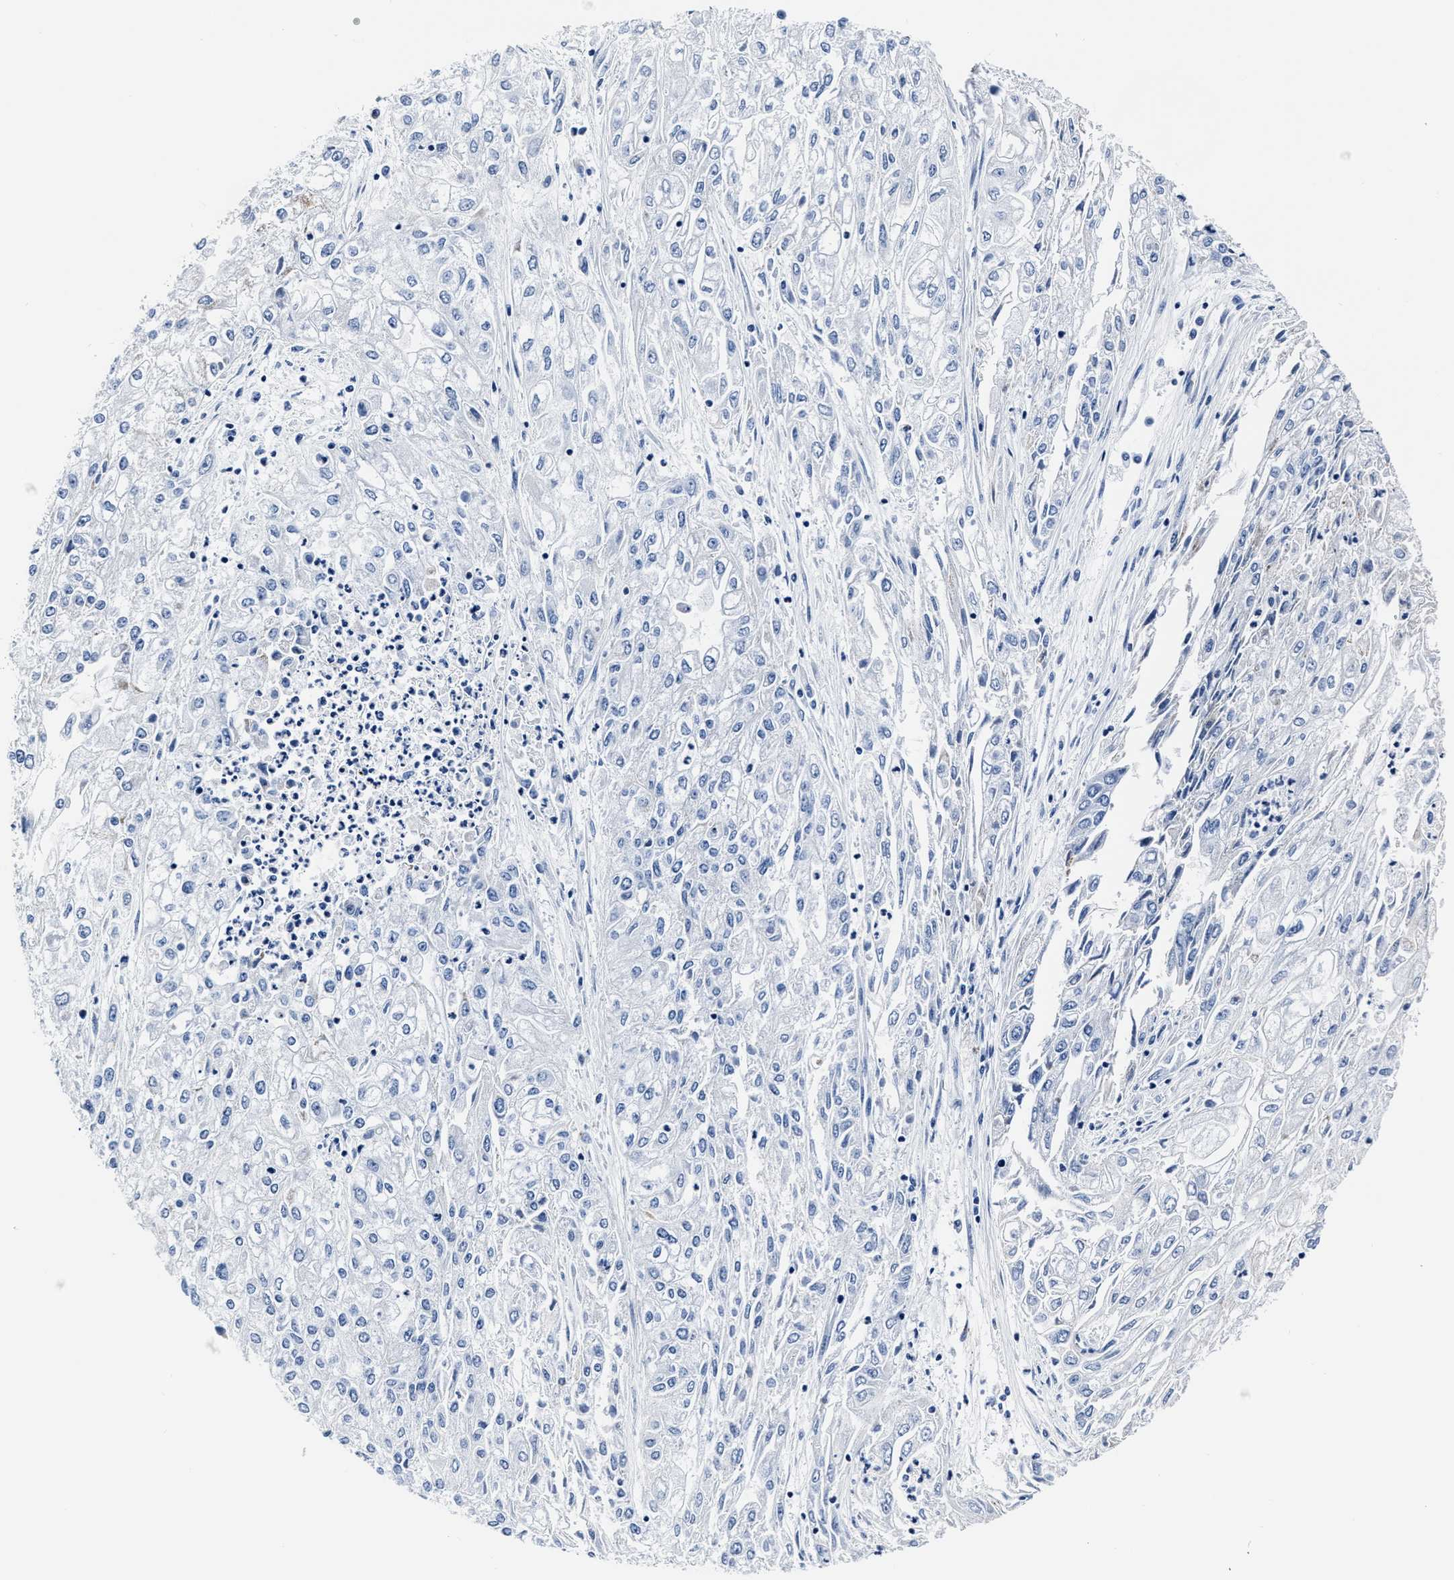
{"staining": {"intensity": "negative", "quantity": "none", "location": "none"}, "tissue": "endometrial cancer", "cell_type": "Tumor cells", "image_type": "cancer", "snomed": [{"axis": "morphology", "description": "Adenocarcinoma, NOS"}, {"axis": "topography", "description": "Endometrium"}], "caption": "Immunohistochemistry micrograph of endometrial cancer (adenocarcinoma) stained for a protein (brown), which reveals no expression in tumor cells. (DAB (3,3'-diaminobenzidine) immunohistochemistry with hematoxylin counter stain).", "gene": "KCNMB3", "patient": {"sex": "female", "age": 49}}